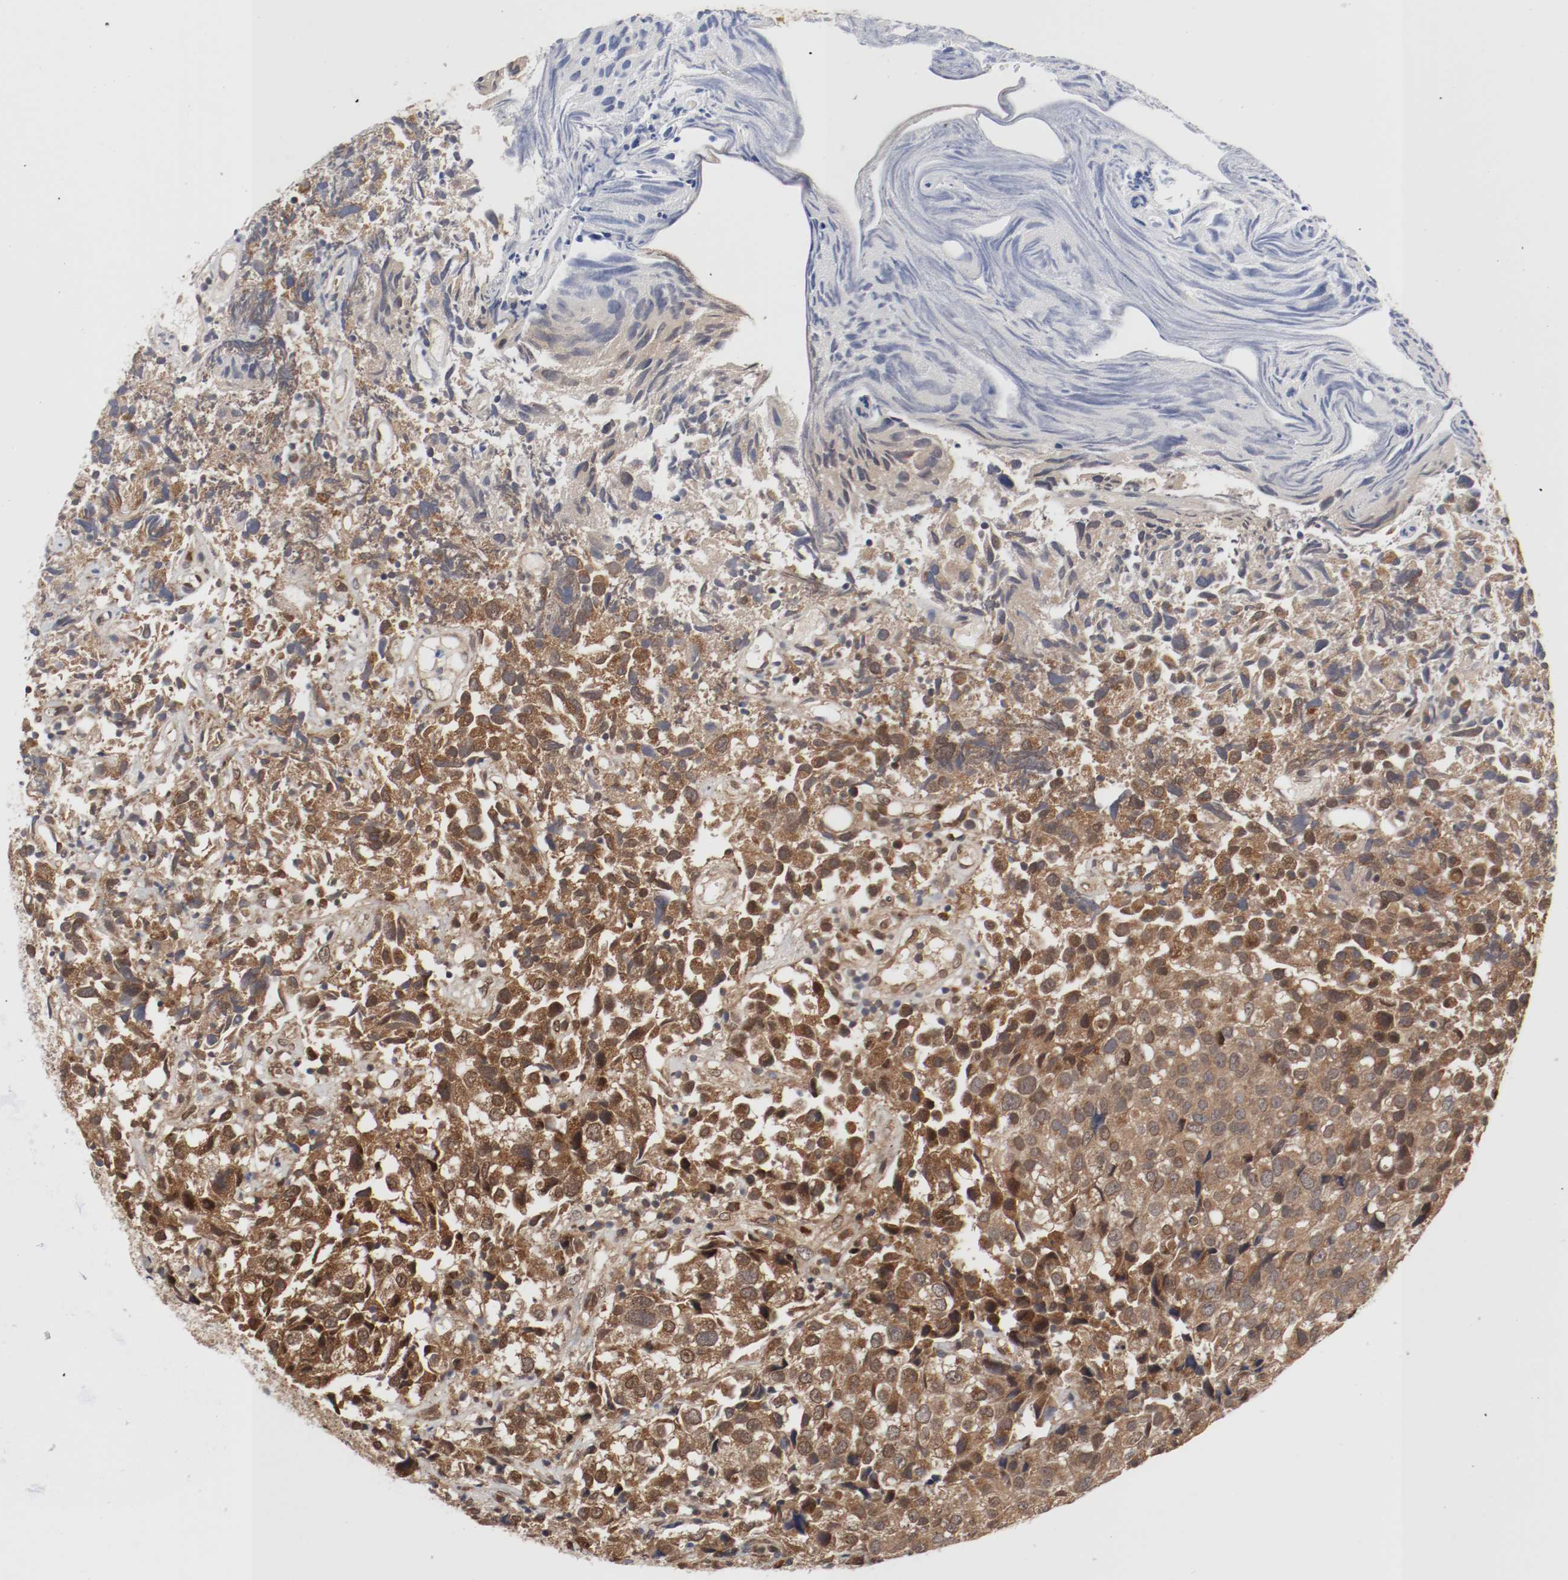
{"staining": {"intensity": "strong", "quantity": ">75%", "location": "cytoplasmic/membranous,nuclear"}, "tissue": "urothelial cancer", "cell_type": "Tumor cells", "image_type": "cancer", "snomed": [{"axis": "morphology", "description": "Urothelial carcinoma, High grade"}, {"axis": "topography", "description": "Urinary bladder"}], "caption": "The histopathology image demonstrates a brown stain indicating the presence of a protein in the cytoplasmic/membranous and nuclear of tumor cells in urothelial carcinoma (high-grade).", "gene": "AFG3L2", "patient": {"sex": "female", "age": 75}}